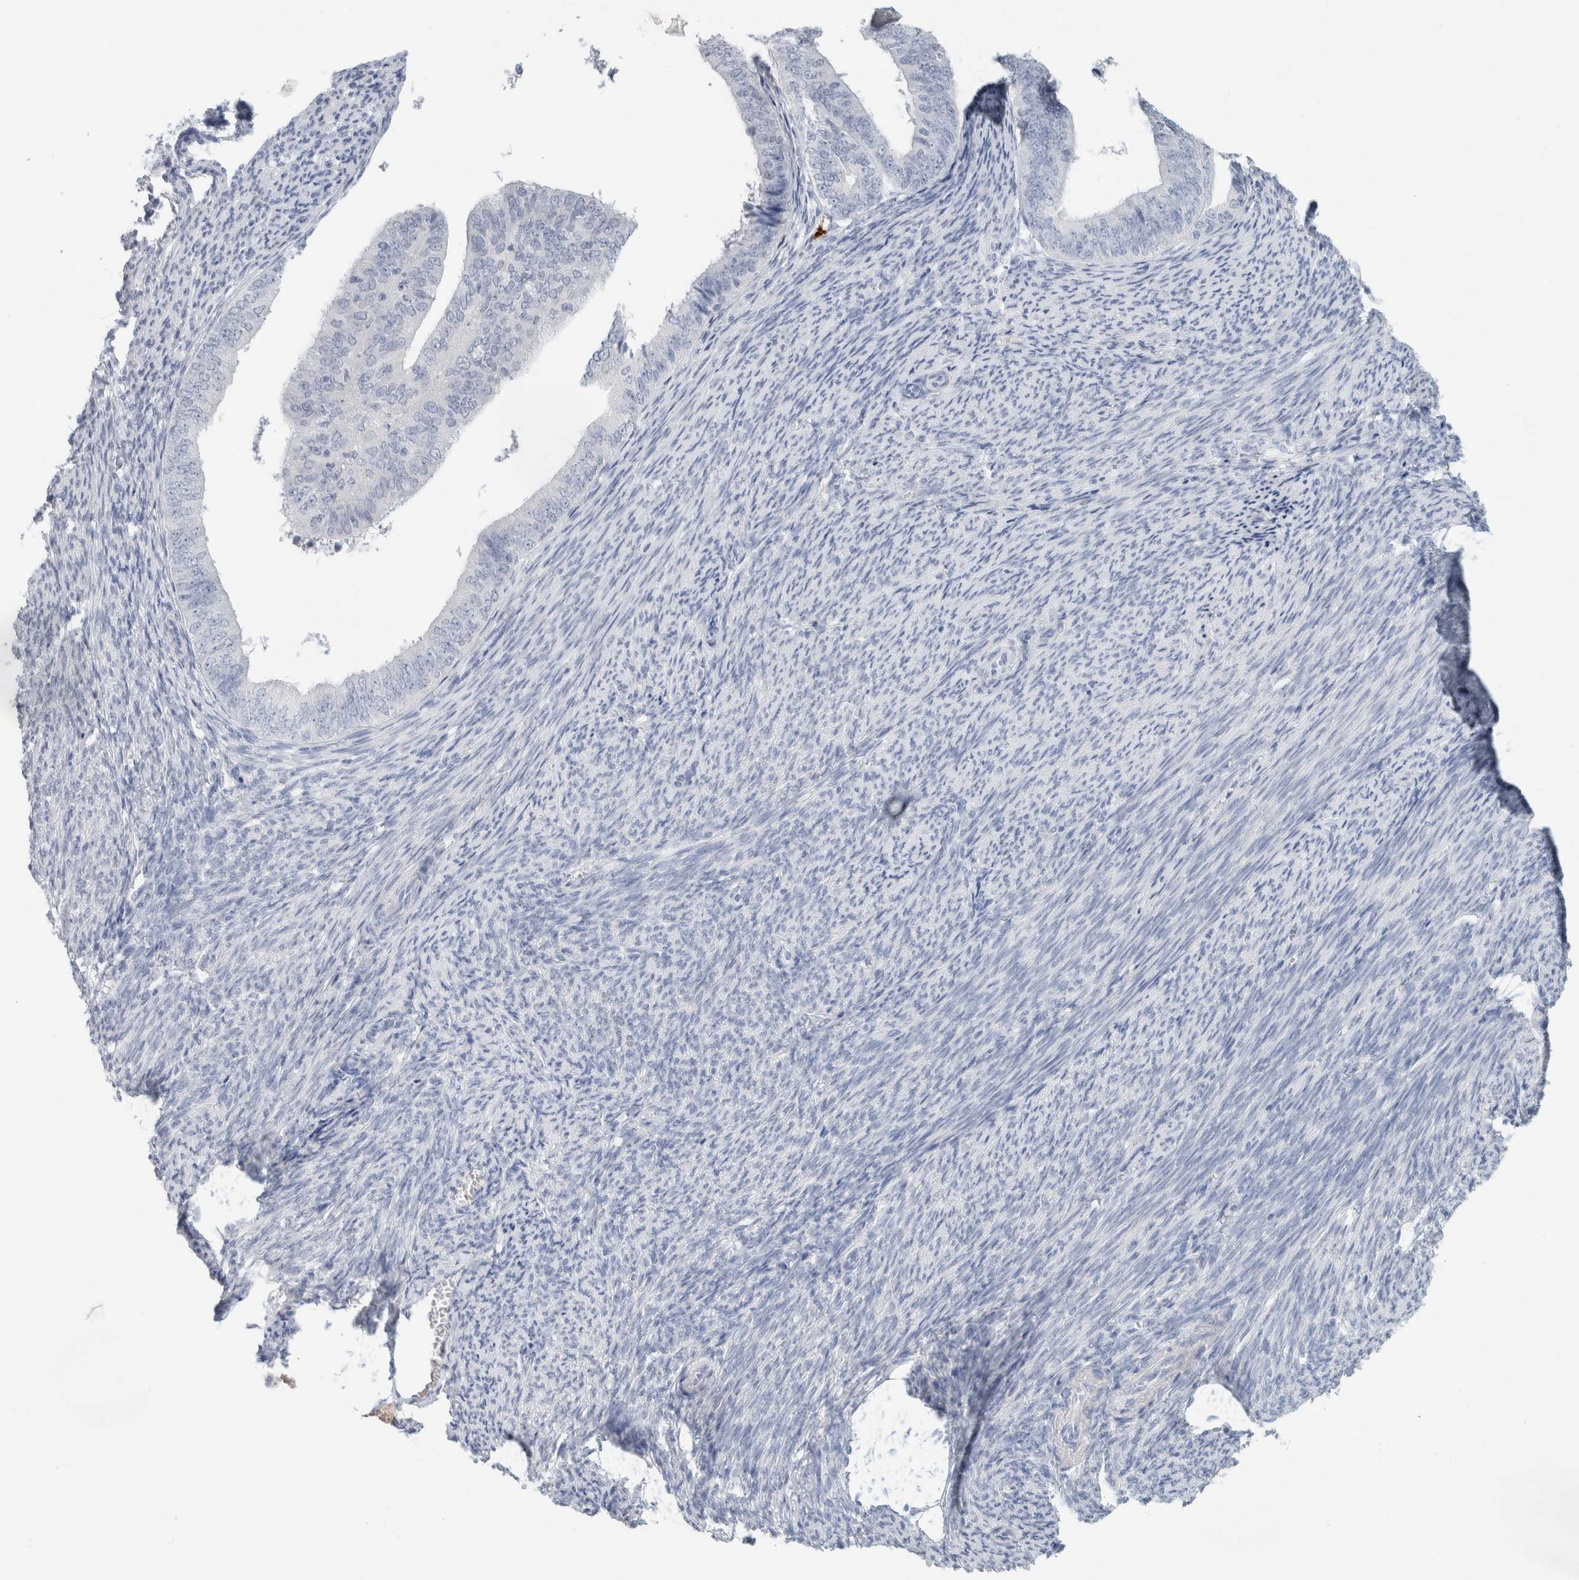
{"staining": {"intensity": "negative", "quantity": "none", "location": "none"}, "tissue": "endometrial cancer", "cell_type": "Tumor cells", "image_type": "cancer", "snomed": [{"axis": "morphology", "description": "Adenocarcinoma, NOS"}, {"axis": "topography", "description": "Endometrium"}], "caption": "IHC photomicrograph of human endometrial cancer (adenocarcinoma) stained for a protein (brown), which shows no expression in tumor cells. The staining is performed using DAB (3,3'-diaminobenzidine) brown chromogen with nuclei counter-stained in using hematoxylin.", "gene": "IL6", "patient": {"sex": "female", "age": 63}}